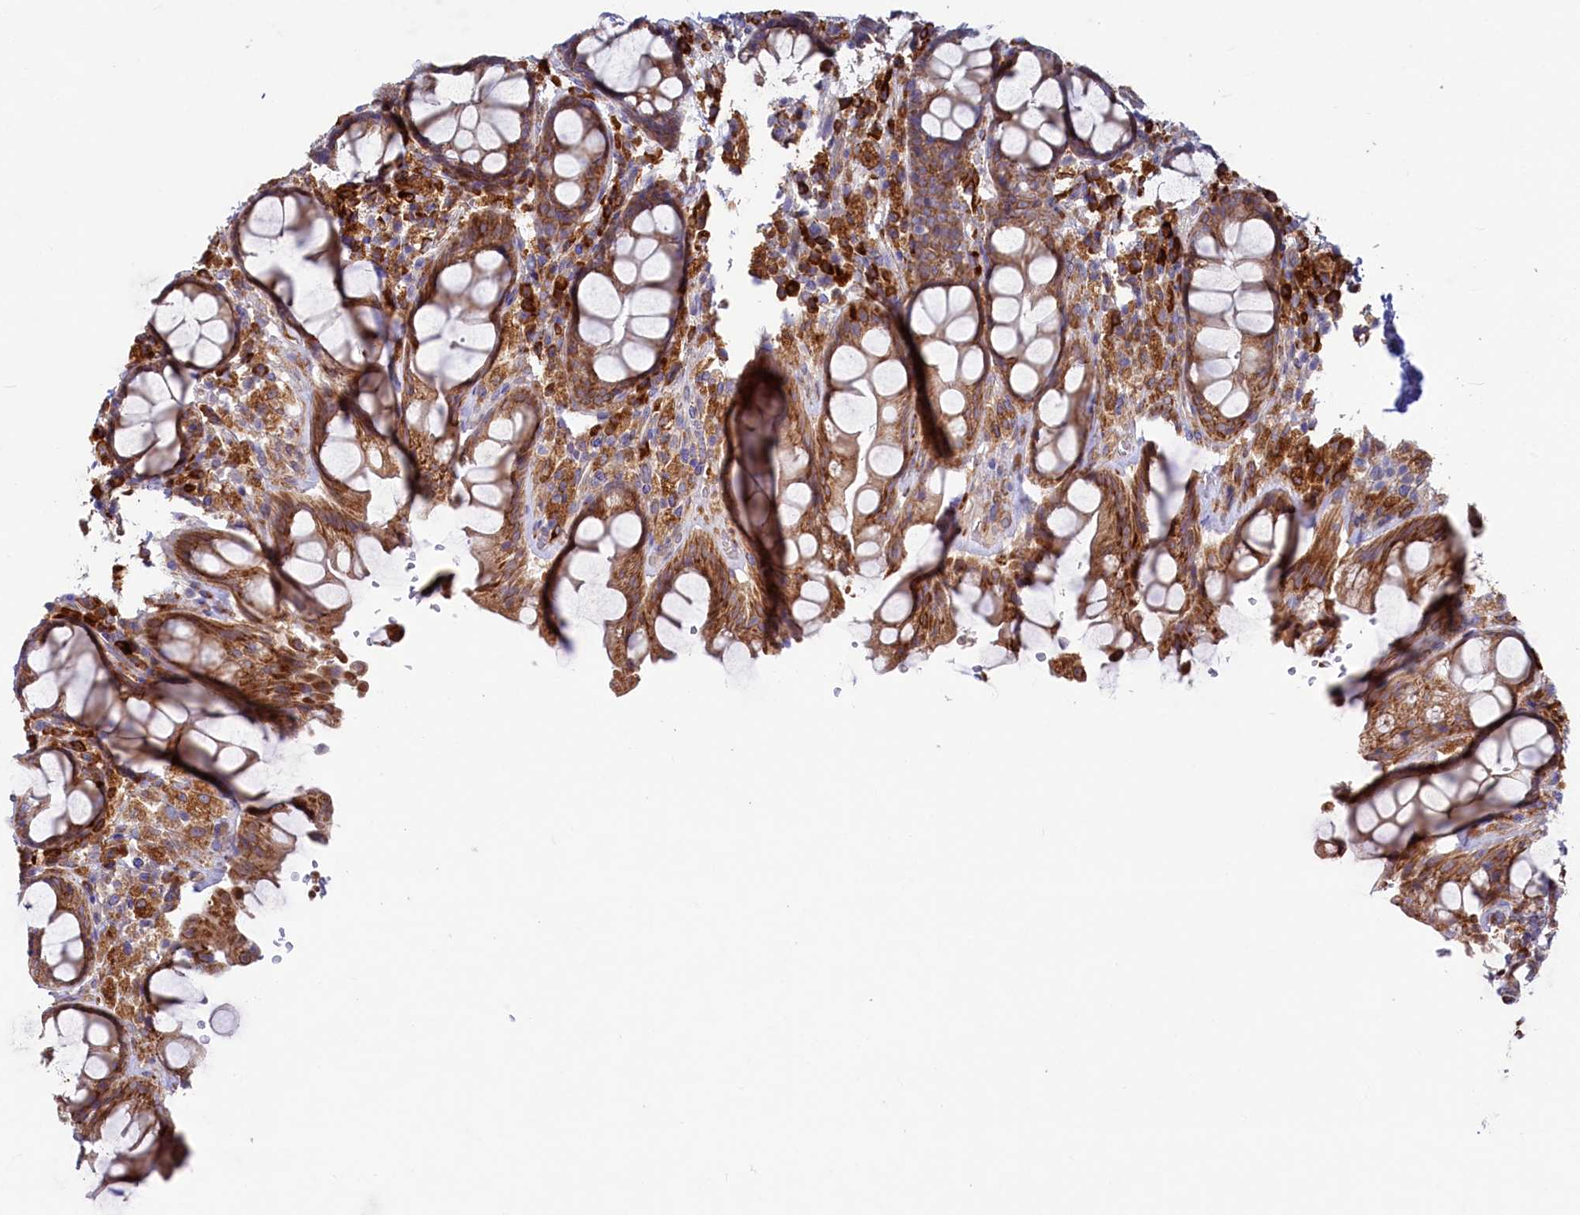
{"staining": {"intensity": "moderate", "quantity": ">75%", "location": "cytoplasmic/membranous"}, "tissue": "rectum", "cell_type": "Glandular cells", "image_type": "normal", "snomed": [{"axis": "morphology", "description": "Normal tissue, NOS"}, {"axis": "topography", "description": "Rectum"}], "caption": "The photomicrograph reveals immunohistochemical staining of unremarkable rectum. There is moderate cytoplasmic/membranous staining is identified in about >75% of glandular cells. The protein is shown in brown color, while the nuclei are stained blue.", "gene": "CHID1", "patient": {"sex": "male", "age": 64}}